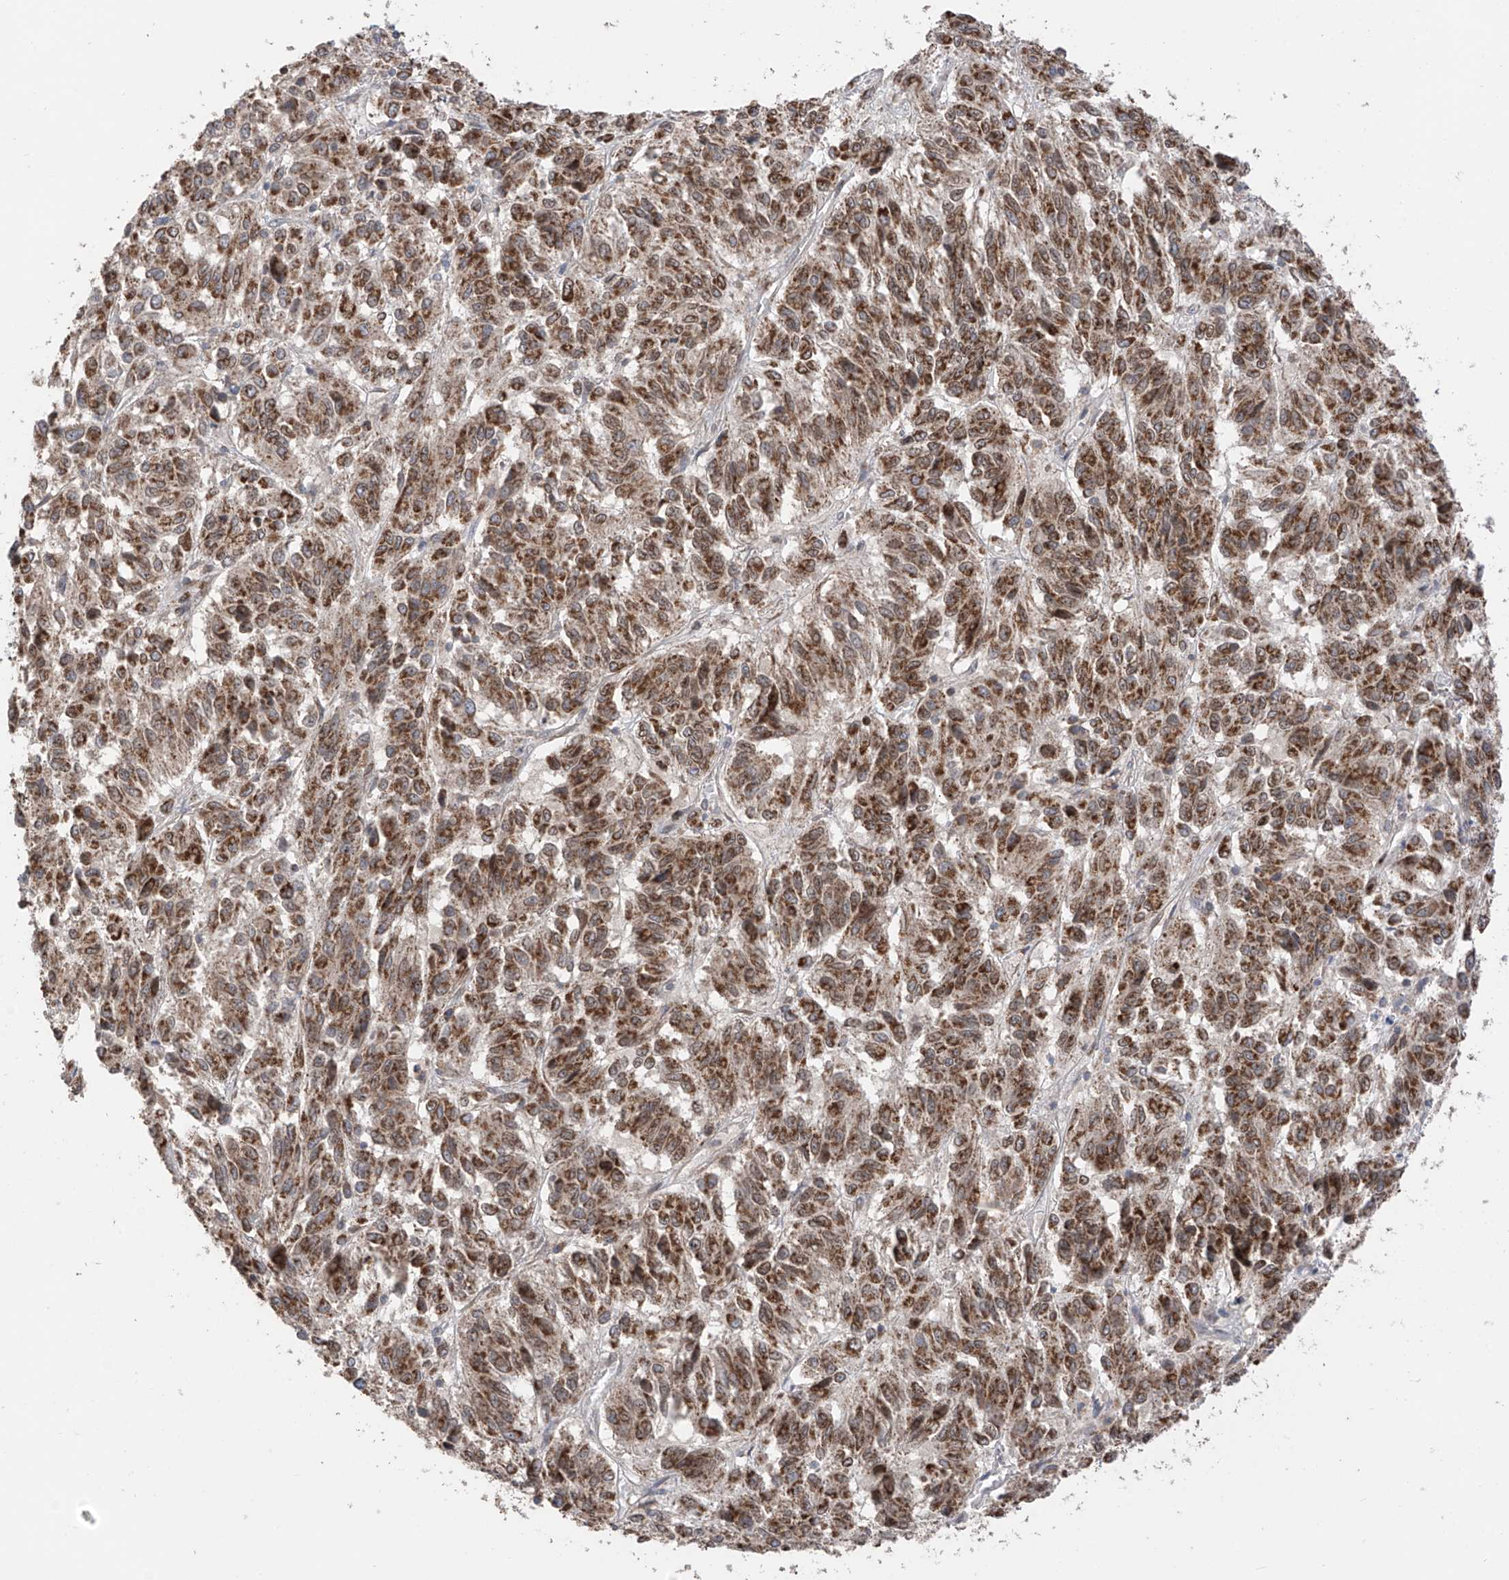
{"staining": {"intensity": "strong", "quantity": ">75%", "location": "cytoplasmic/membranous"}, "tissue": "melanoma", "cell_type": "Tumor cells", "image_type": "cancer", "snomed": [{"axis": "morphology", "description": "Malignant melanoma, Metastatic site"}, {"axis": "topography", "description": "Lung"}], "caption": "IHC of human malignant melanoma (metastatic site) exhibits high levels of strong cytoplasmic/membranous staining in about >75% of tumor cells.", "gene": "AHCTF1", "patient": {"sex": "male", "age": 64}}